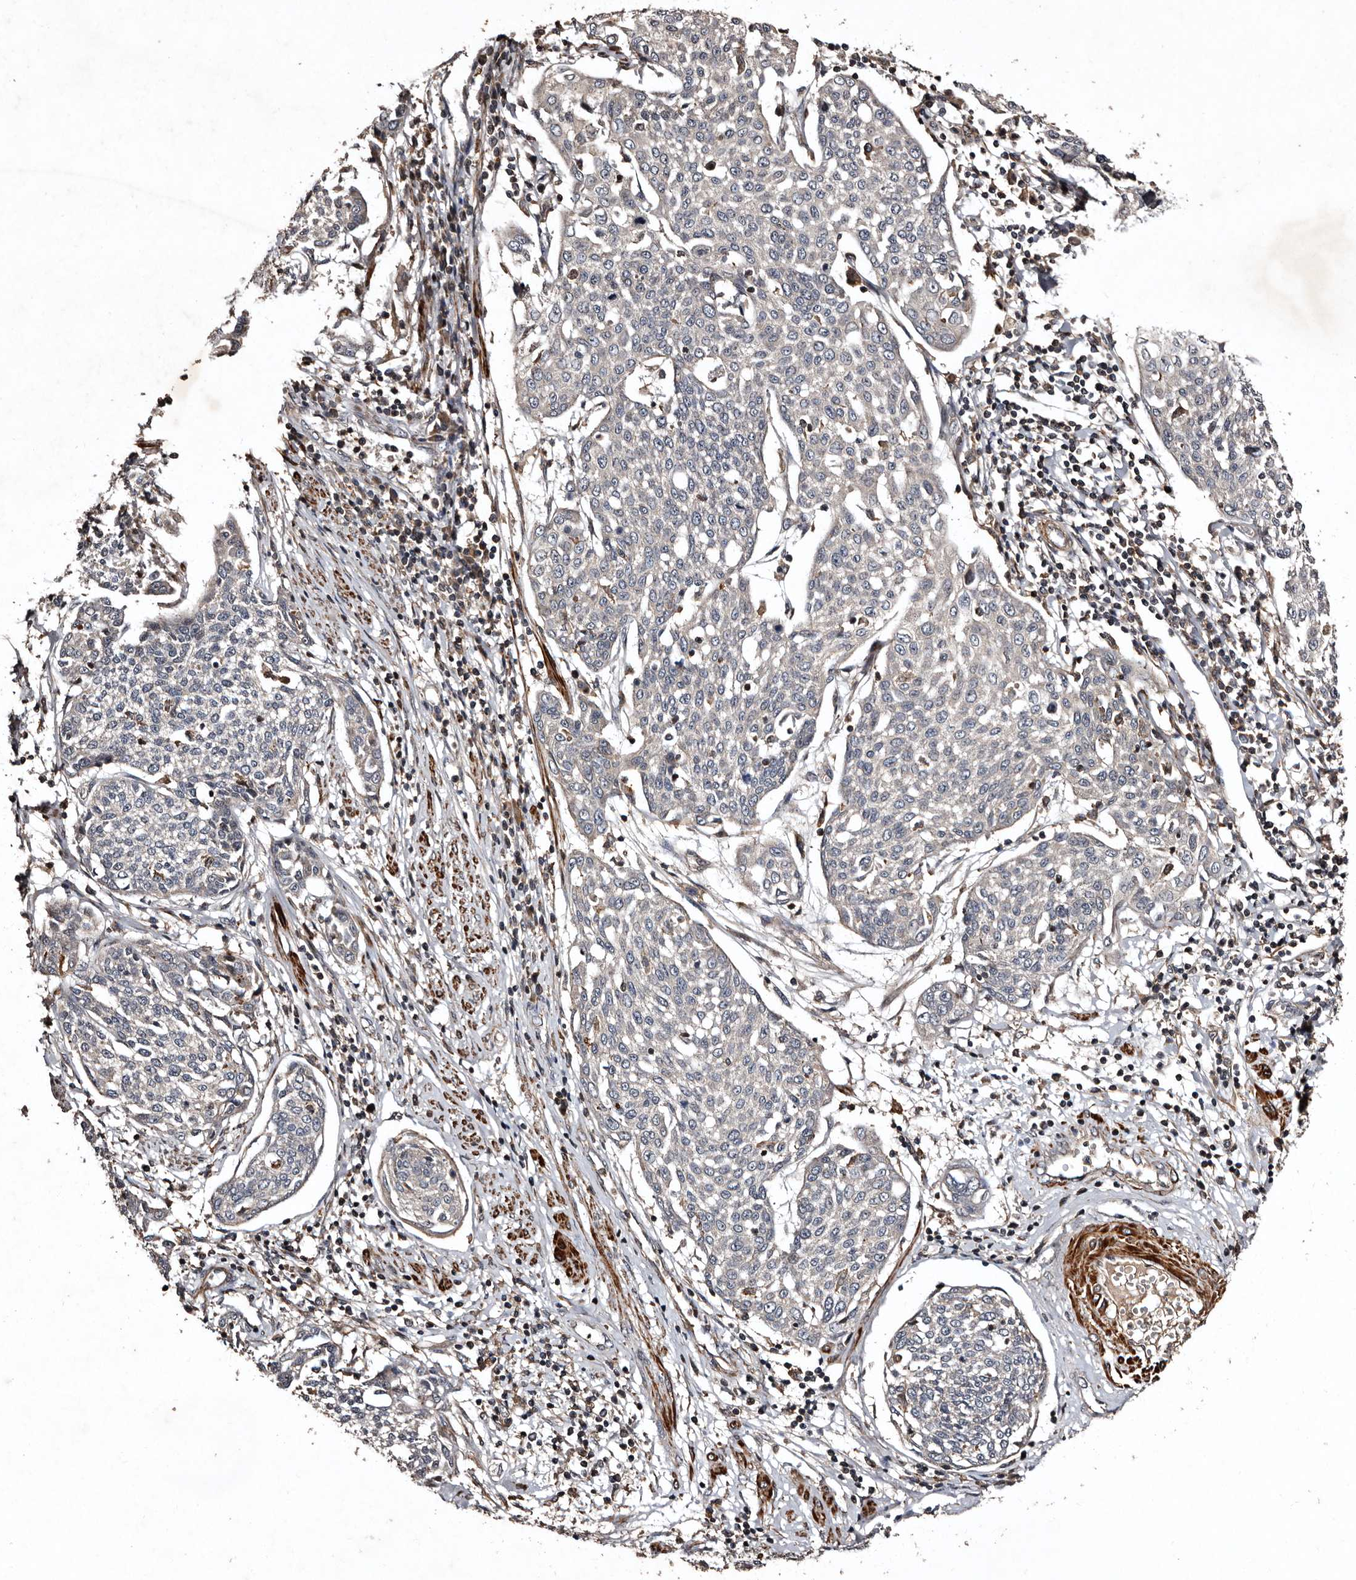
{"staining": {"intensity": "negative", "quantity": "none", "location": "none"}, "tissue": "cervical cancer", "cell_type": "Tumor cells", "image_type": "cancer", "snomed": [{"axis": "morphology", "description": "Squamous cell carcinoma, NOS"}, {"axis": "topography", "description": "Cervix"}], "caption": "Squamous cell carcinoma (cervical) was stained to show a protein in brown. There is no significant staining in tumor cells. (DAB (3,3'-diaminobenzidine) immunohistochemistry (IHC), high magnification).", "gene": "PRKD3", "patient": {"sex": "female", "age": 34}}